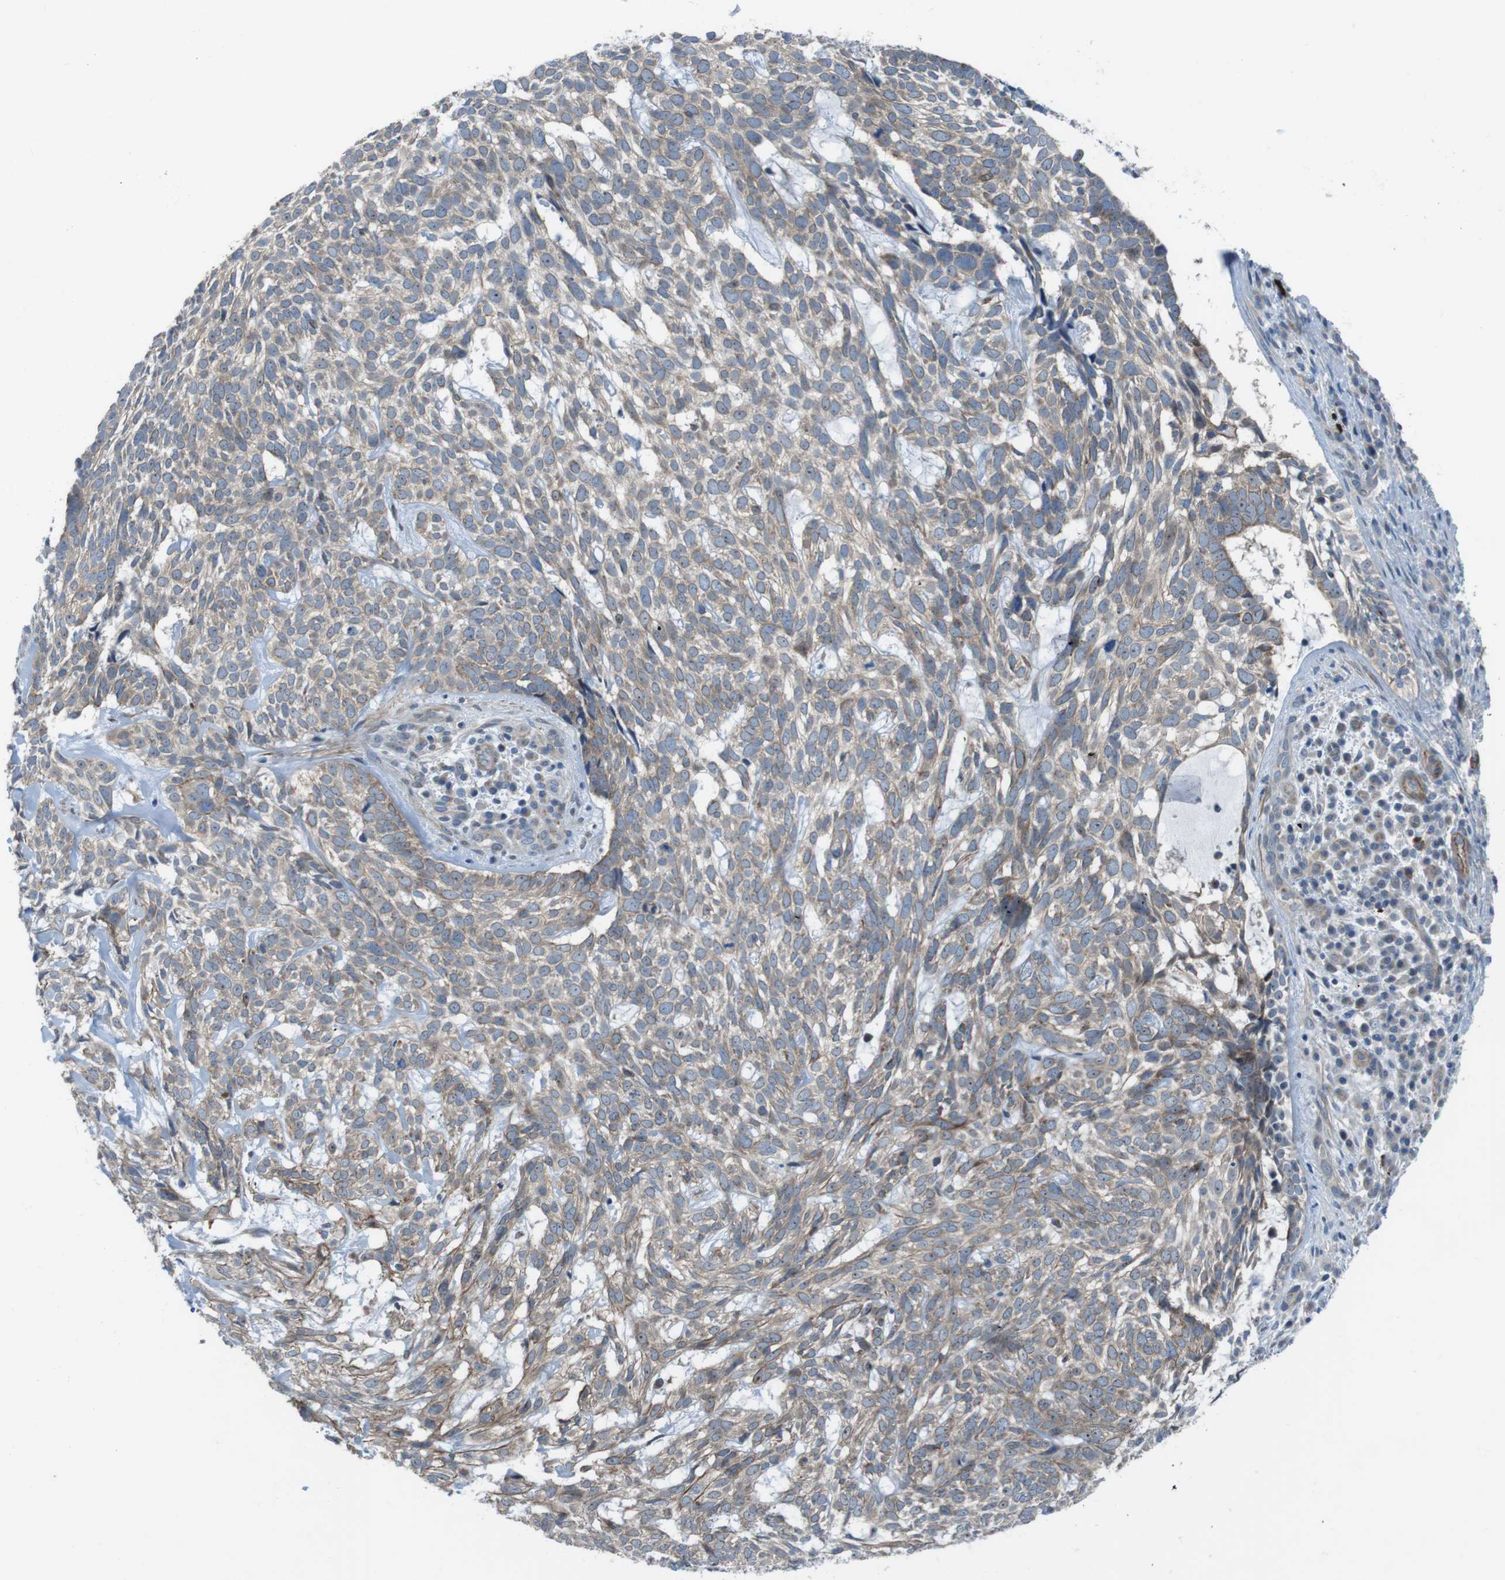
{"staining": {"intensity": "weak", "quantity": ">75%", "location": "cytoplasmic/membranous"}, "tissue": "skin cancer", "cell_type": "Tumor cells", "image_type": "cancer", "snomed": [{"axis": "morphology", "description": "Basal cell carcinoma"}, {"axis": "topography", "description": "Skin"}], "caption": "This micrograph shows immunohistochemistry staining of skin cancer (basal cell carcinoma), with low weak cytoplasmic/membranous expression in approximately >75% of tumor cells.", "gene": "FAM174B", "patient": {"sex": "male", "age": 72}}